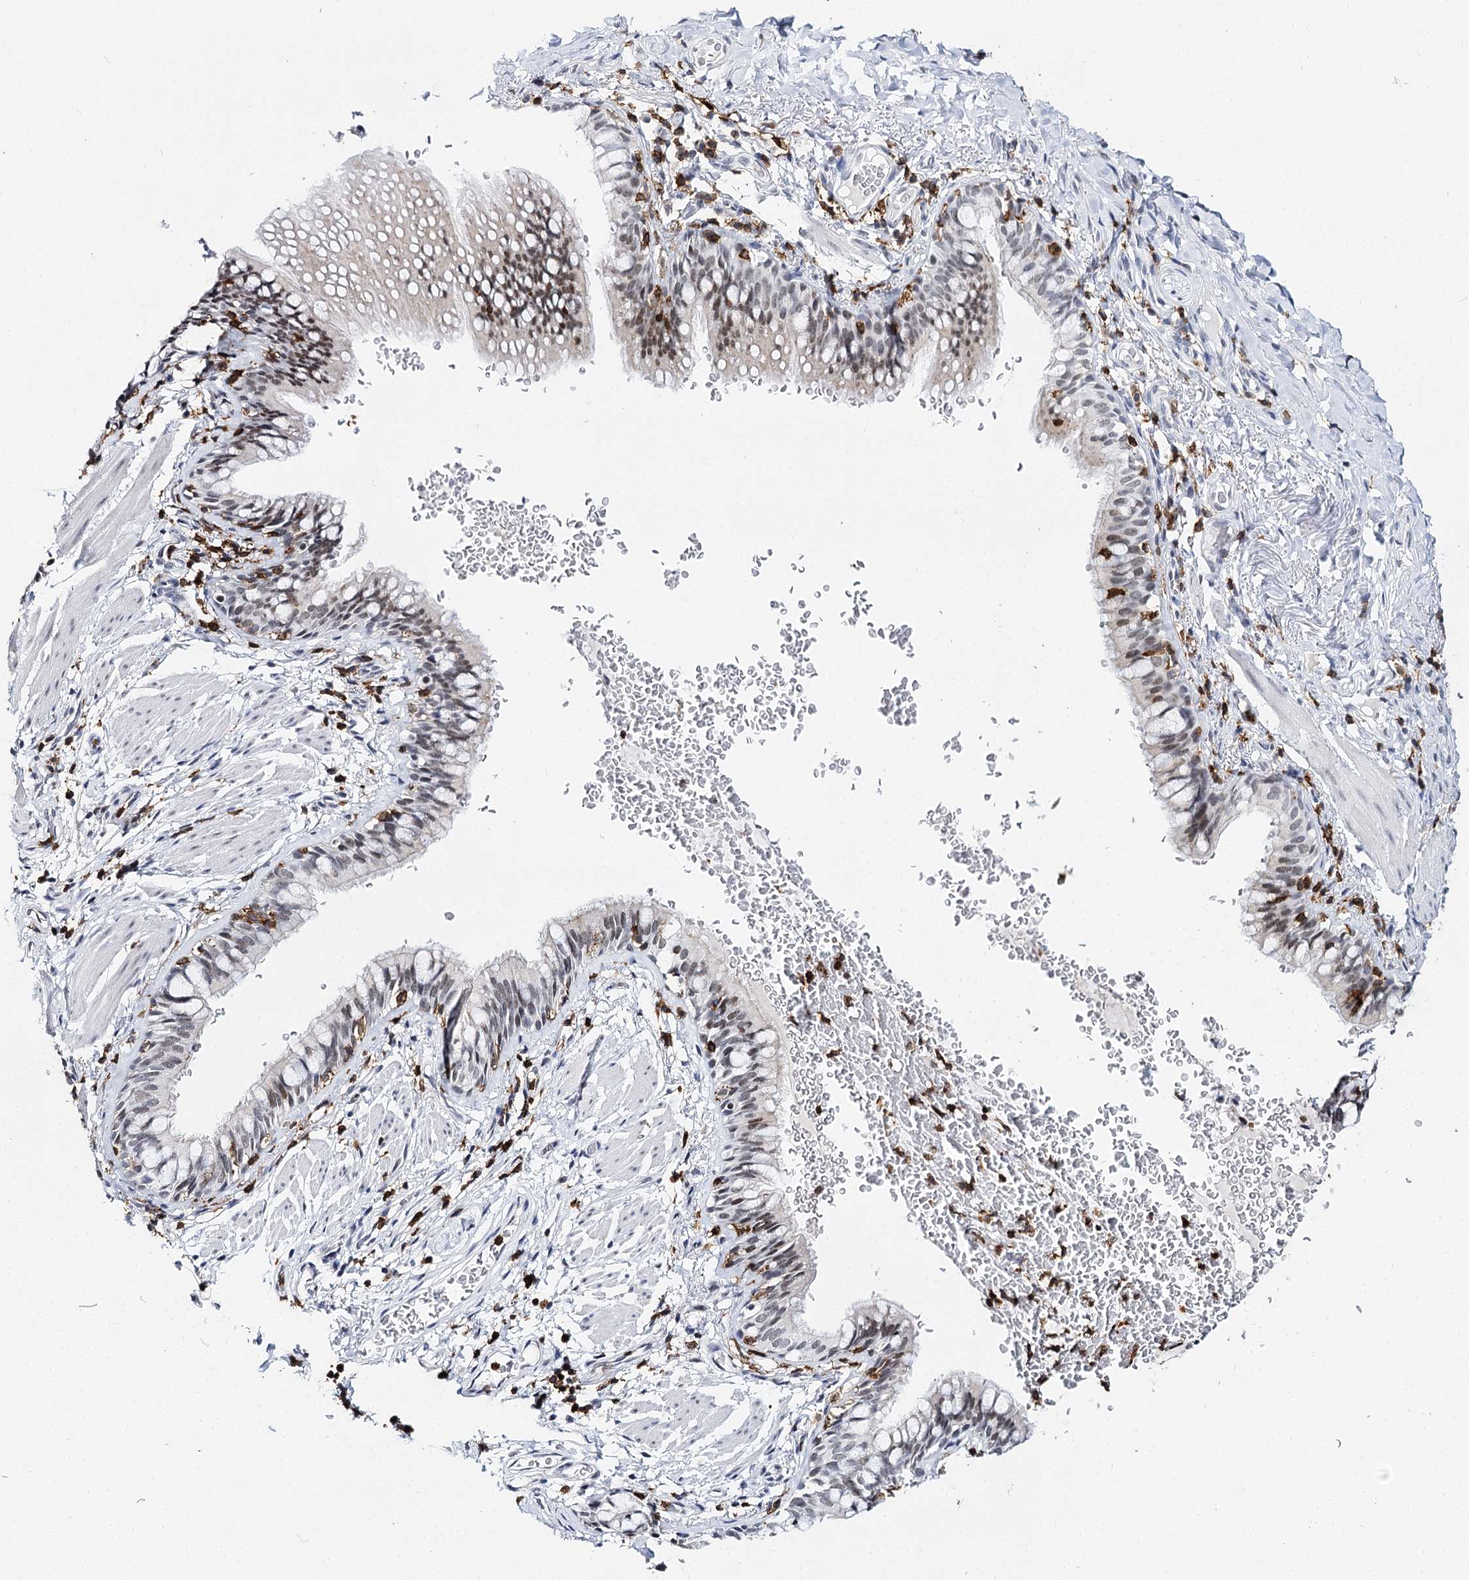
{"staining": {"intensity": "moderate", "quantity": "<25%", "location": "nuclear"}, "tissue": "bronchus", "cell_type": "Respiratory epithelial cells", "image_type": "normal", "snomed": [{"axis": "morphology", "description": "Normal tissue, NOS"}, {"axis": "topography", "description": "Cartilage tissue"}, {"axis": "topography", "description": "Bronchus"}], "caption": "Immunohistochemistry (IHC) of benign bronchus demonstrates low levels of moderate nuclear expression in approximately <25% of respiratory epithelial cells. Nuclei are stained in blue.", "gene": "BARD1", "patient": {"sex": "female", "age": 36}}